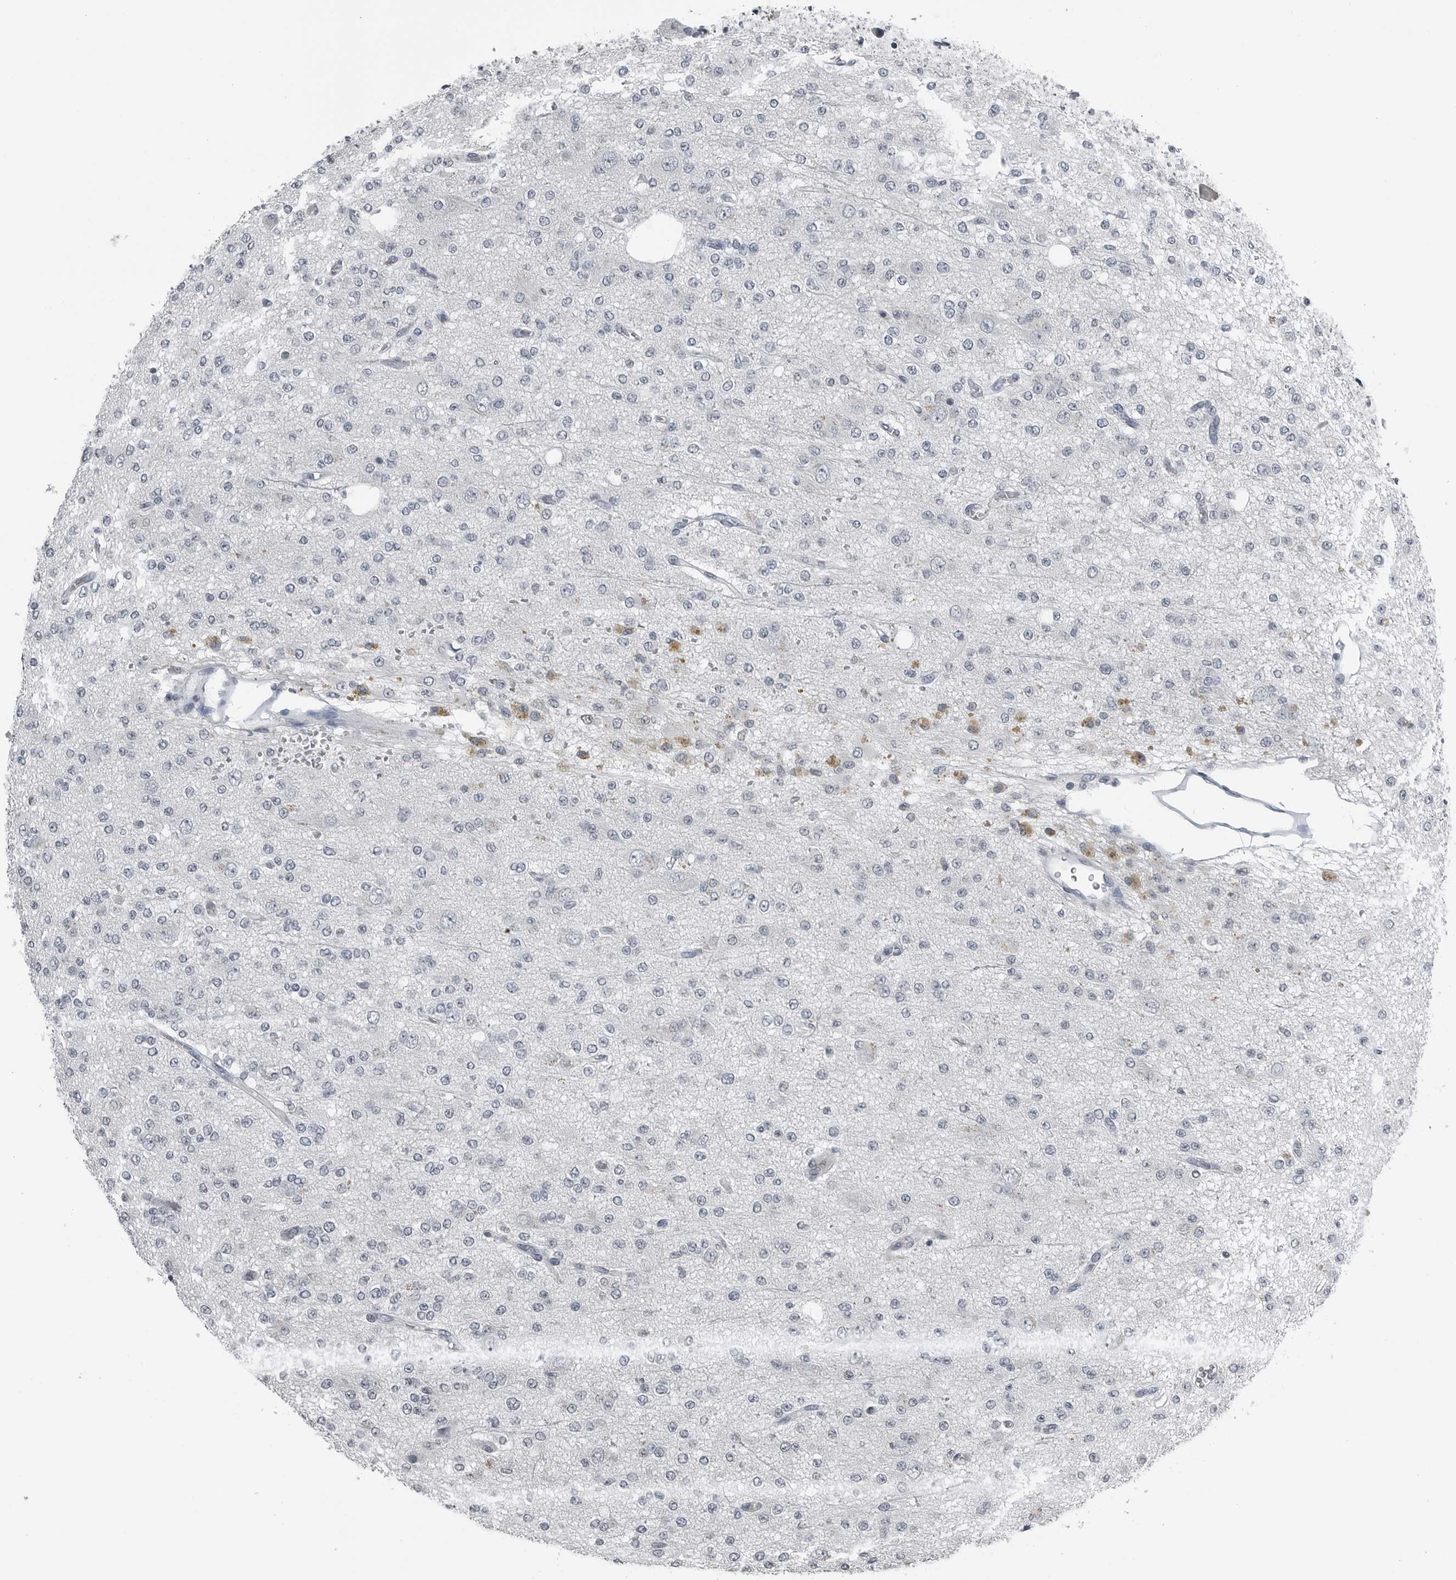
{"staining": {"intensity": "negative", "quantity": "none", "location": "none"}, "tissue": "glioma", "cell_type": "Tumor cells", "image_type": "cancer", "snomed": [{"axis": "morphology", "description": "Glioma, malignant, Low grade"}, {"axis": "topography", "description": "Brain"}], "caption": "A high-resolution image shows immunohistochemistry (IHC) staining of malignant glioma (low-grade), which demonstrates no significant positivity in tumor cells.", "gene": "SPINK1", "patient": {"sex": "male", "age": 38}}